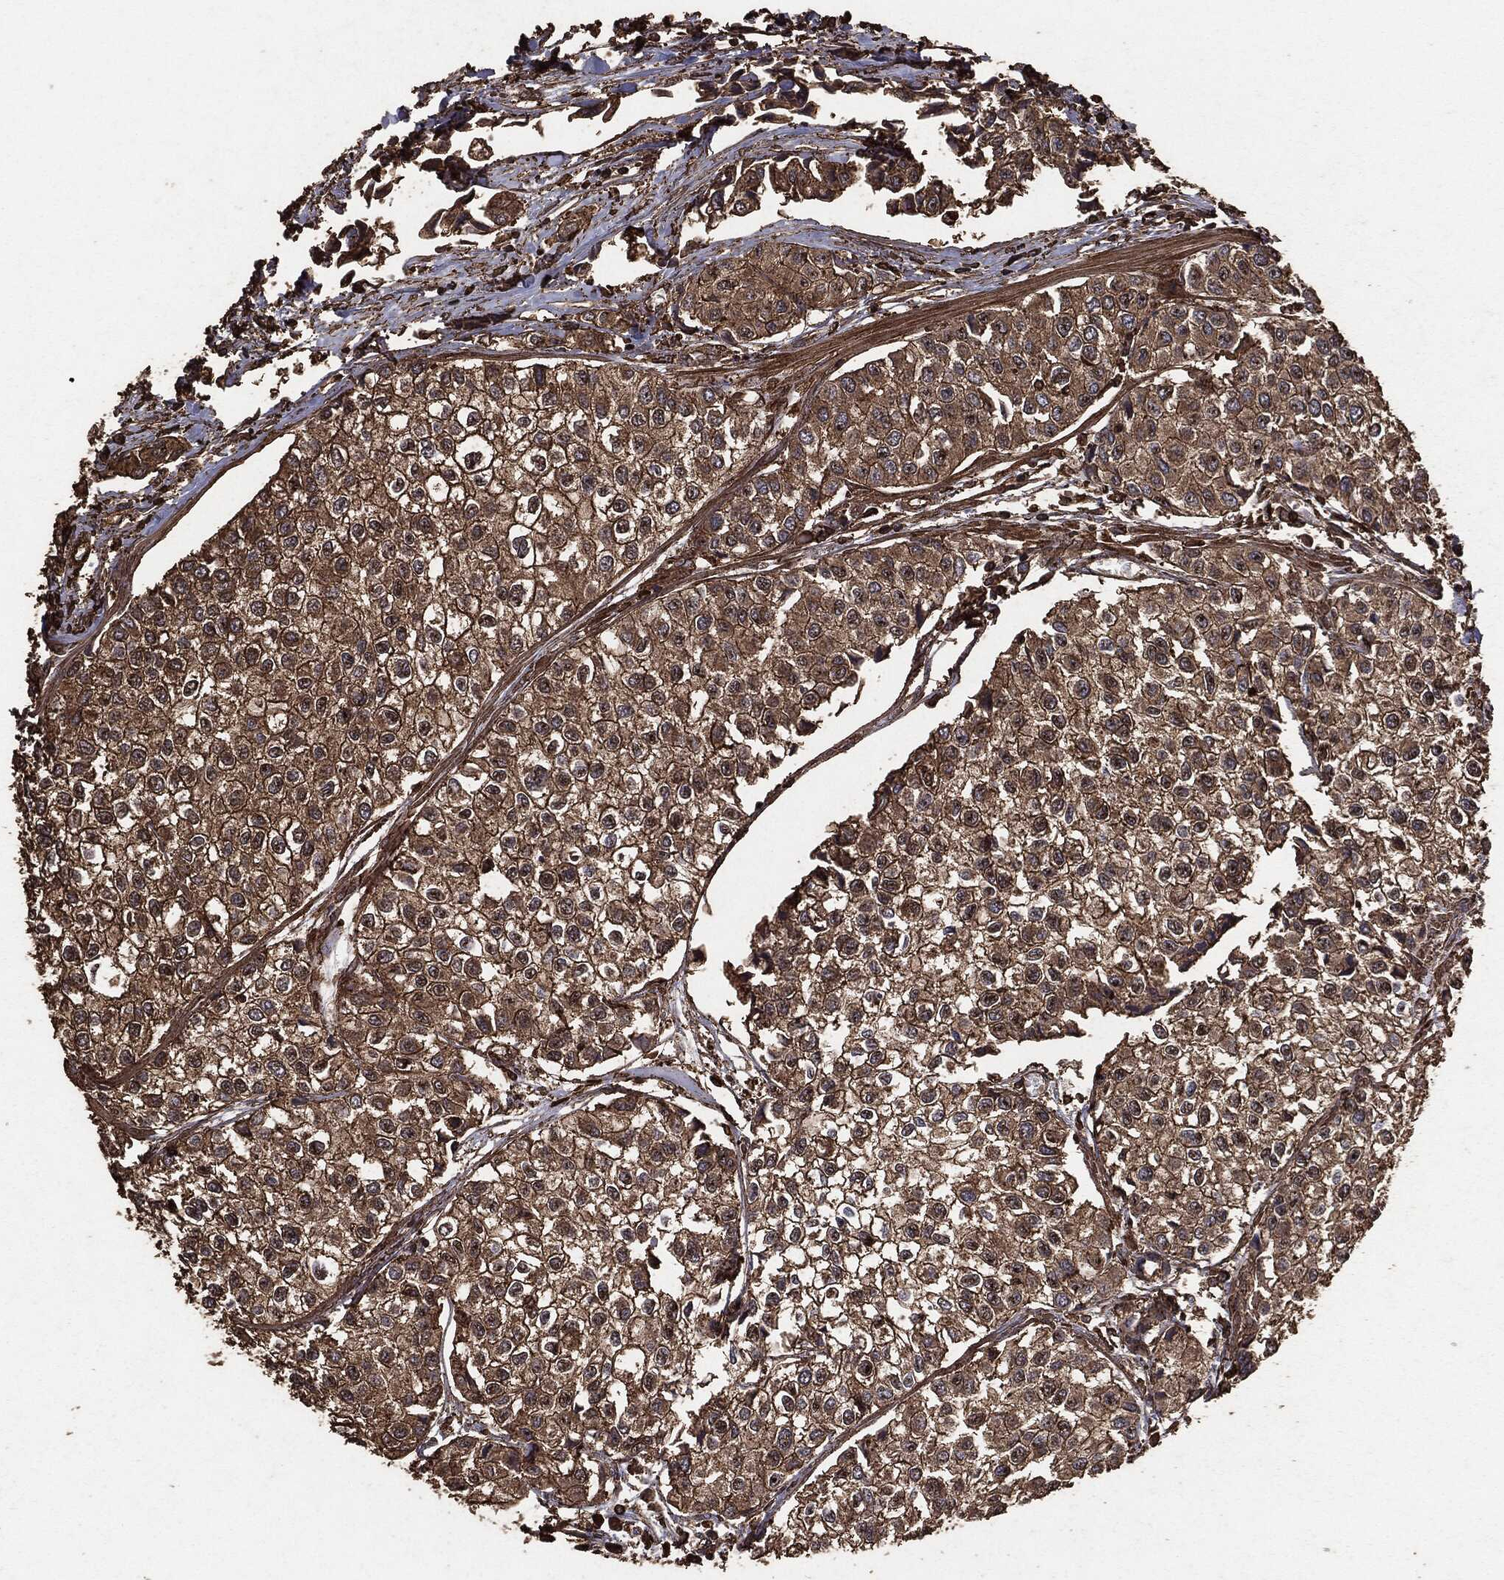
{"staining": {"intensity": "moderate", "quantity": ">75%", "location": "cytoplasmic/membranous"}, "tissue": "urothelial cancer", "cell_type": "Tumor cells", "image_type": "cancer", "snomed": [{"axis": "morphology", "description": "Urothelial carcinoma, High grade"}, {"axis": "topography", "description": "Urinary bladder"}], "caption": "High-power microscopy captured an immunohistochemistry image of urothelial cancer, revealing moderate cytoplasmic/membranous expression in about >75% of tumor cells.", "gene": "MTOR", "patient": {"sex": "male", "age": 73}}